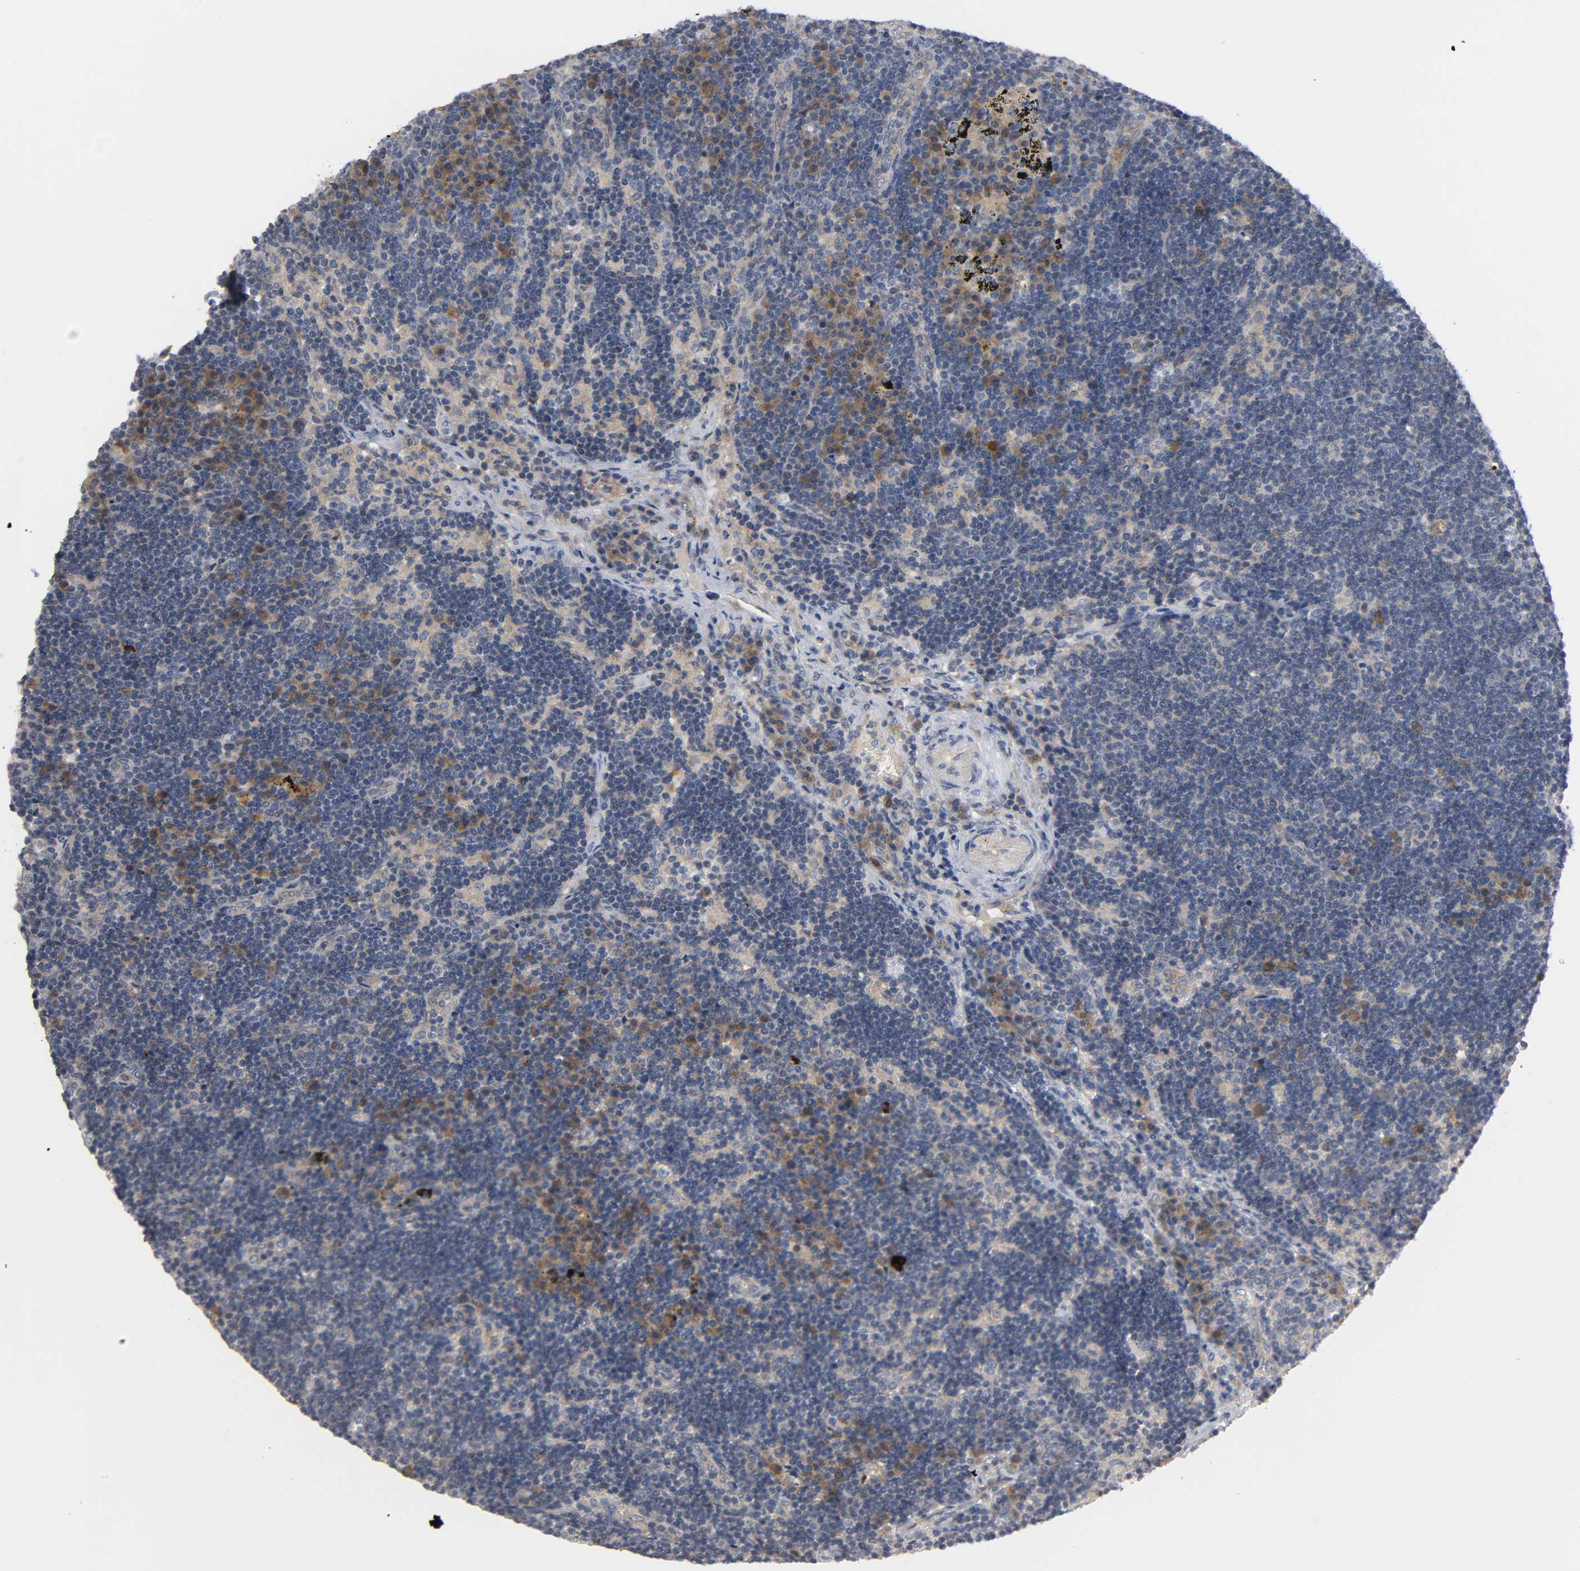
{"staining": {"intensity": "weak", "quantity": ">75%", "location": "cytoplasmic/membranous"}, "tissue": "lymph node", "cell_type": "Germinal center cells", "image_type": "normal", "snomed": [{"axis": "morphology", "description": "Normal tissue, NOS"}, {"axis": "morphology", "description": "Squamous cell carcinoma, metastatic, NOS"}, {"axis": "topography", "description": "Lymph node"}], "caption": "Brown immunohistochemical staining in unremarkable lymph node reveals weak cytoplasmic/membranous positivity in about >75% of germinal center cells.", "gene": "HDAC6", "patient": {"sex": "female", "age": 53}}